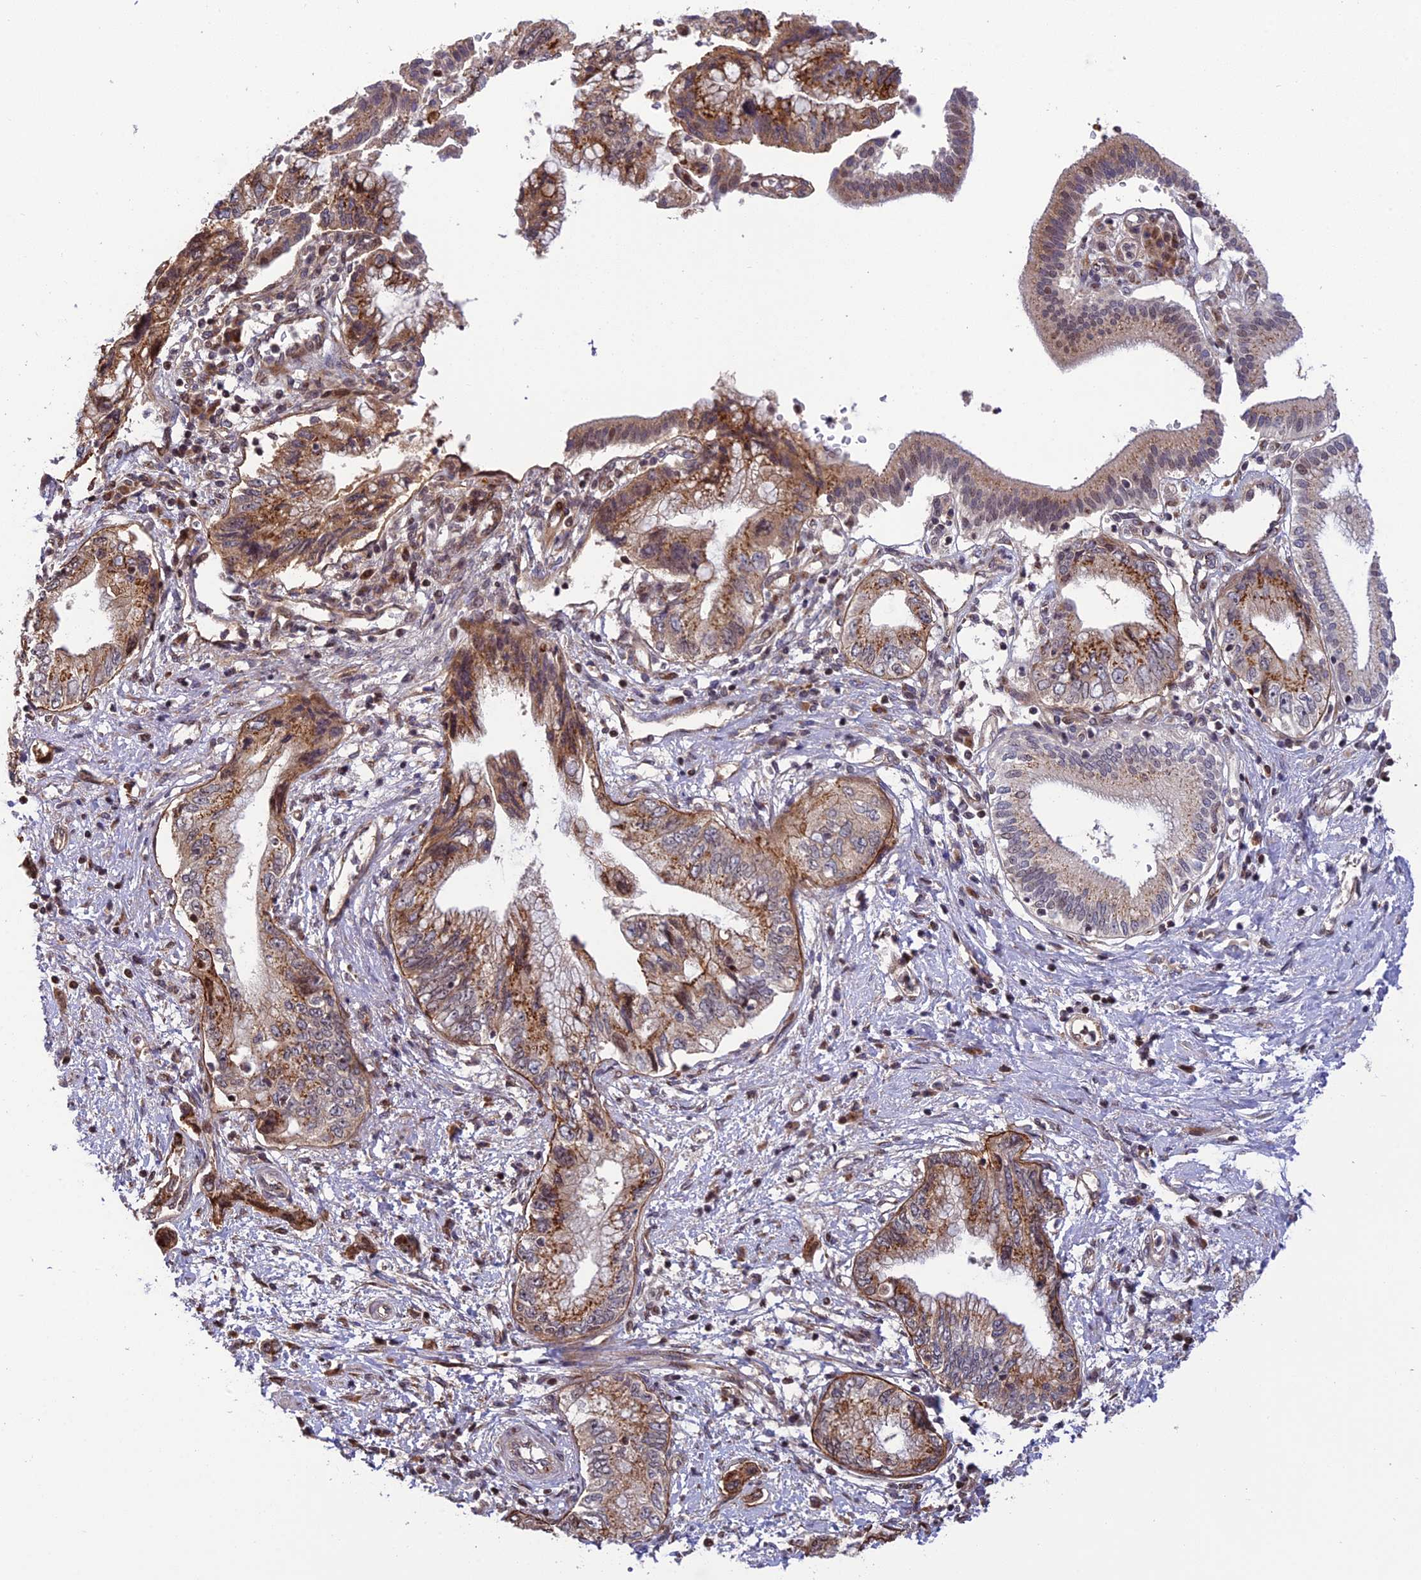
{"staining": {"intensity": "moderate", "quantity": ">75%", "location": "cytoplasmic/membranous"}, "tissue": "pancreatic cancer", "cell_type": "Tumor cells", "image_type": "cancer", "snomed": [{"axis": "morphology", "description": "Adenocarcinoma, NOS"}, {"axis": "topography", "description": "Pancreas"}], "caption": "IHC staining of pancreatic cancer (adenocarcinoma), which demonstrates medium levels of moderate cytoplasmic/membranous staining in approximately >75% of tumor cells indicating moderate cytoplasmic/membranous protein positivity. The staining was performed using DAB (brown) for protein detection and nuclei were counterstained in hematoxylin (blue).", "gene": "SMIM7", "patient": {"sex": "female", "age": 73}}